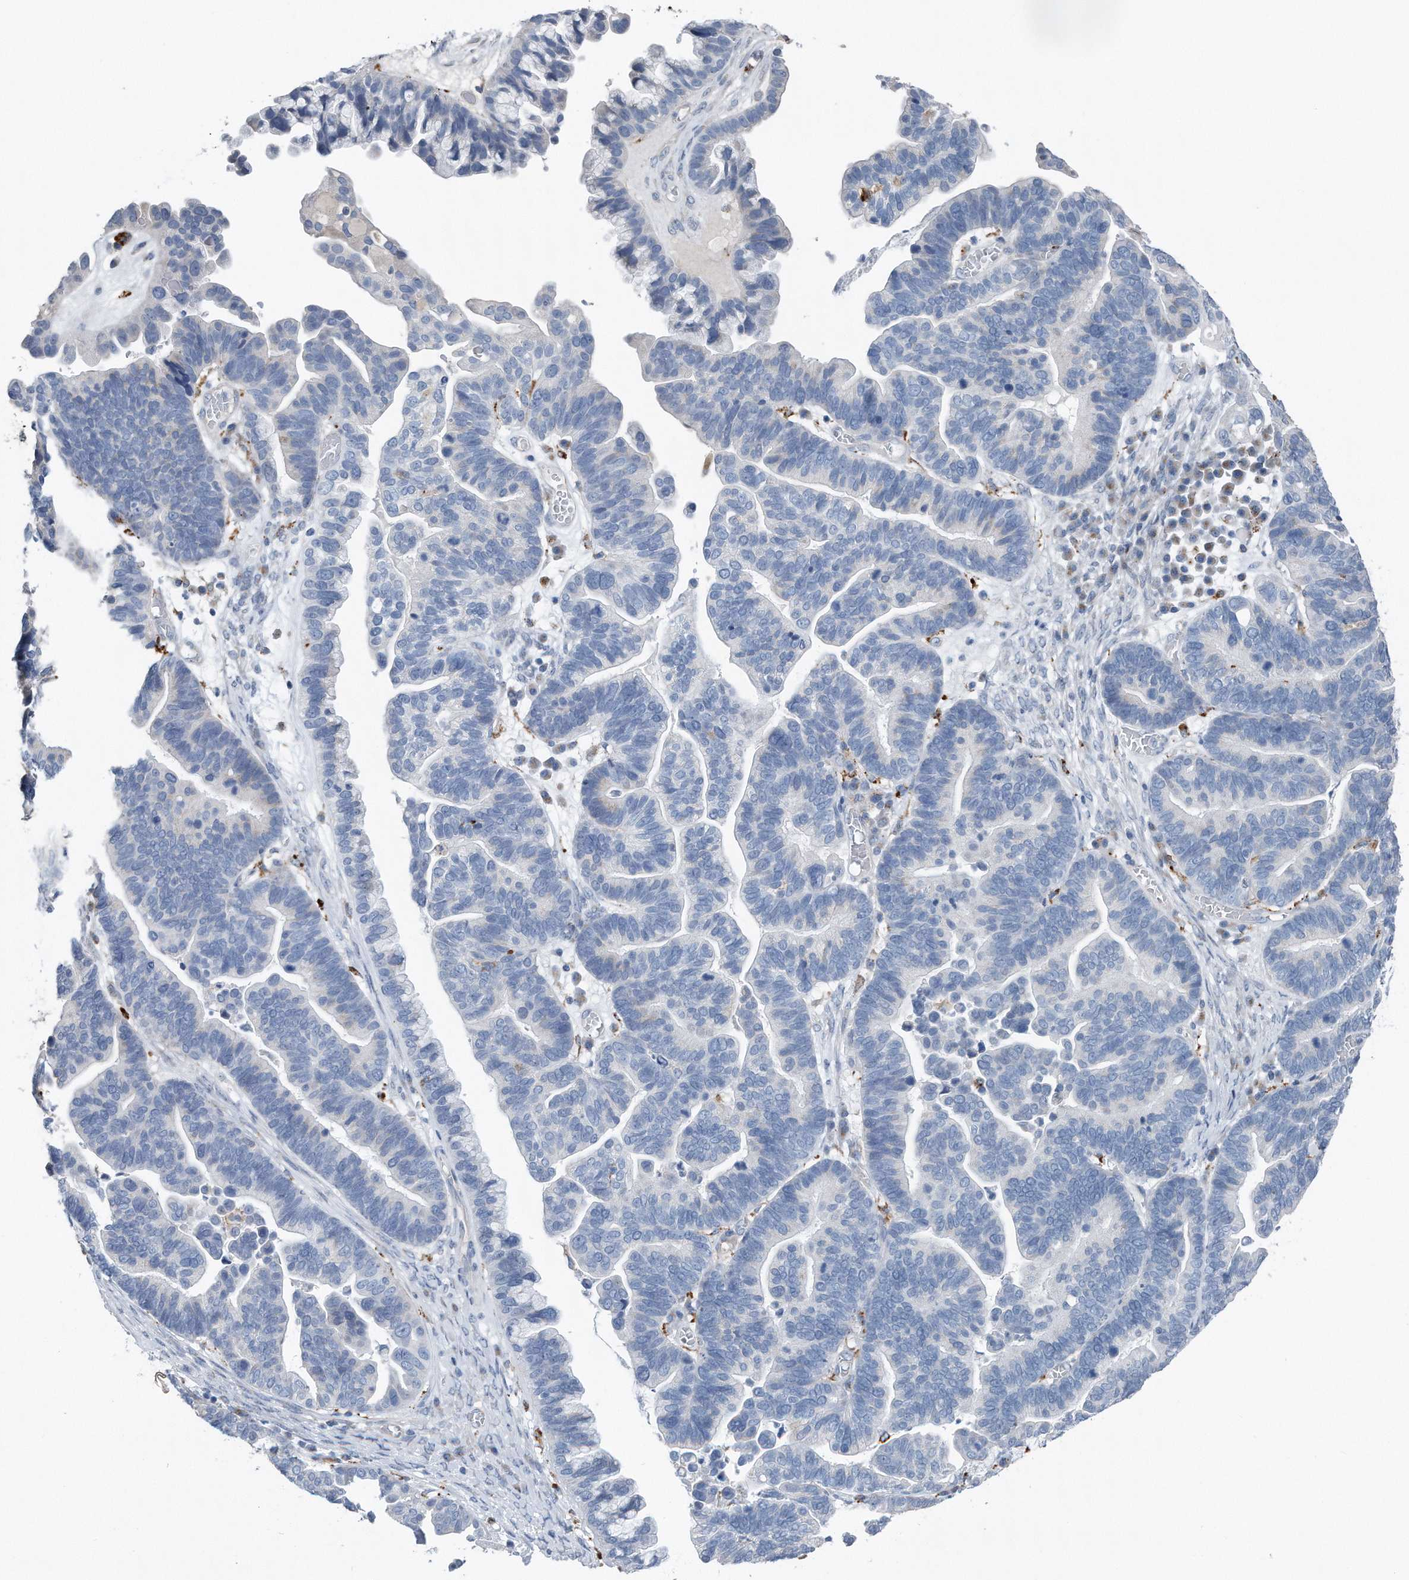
{"staining": {"intensity": "negative", "quantity": "none", "location": "none"}, "tissue": "ovarian cancer", "cell_type": "Tumor cells", "image_type": "cancer", "snomed": [{"axis": "morphology", "description": "Cystadenocarcinoma, serous, NOS"}, {"axis": "topography", "description": "Ovary"}], "caption": "This histopathology image is of ovarian serous cystadenocarcinoma stained with IHC to label a protein in brown with the nuclei are counter-stained blue. There is no expression in tumor cells.", "gene": "ZNF772", "patient": {"sex": "female", "age": 56}}